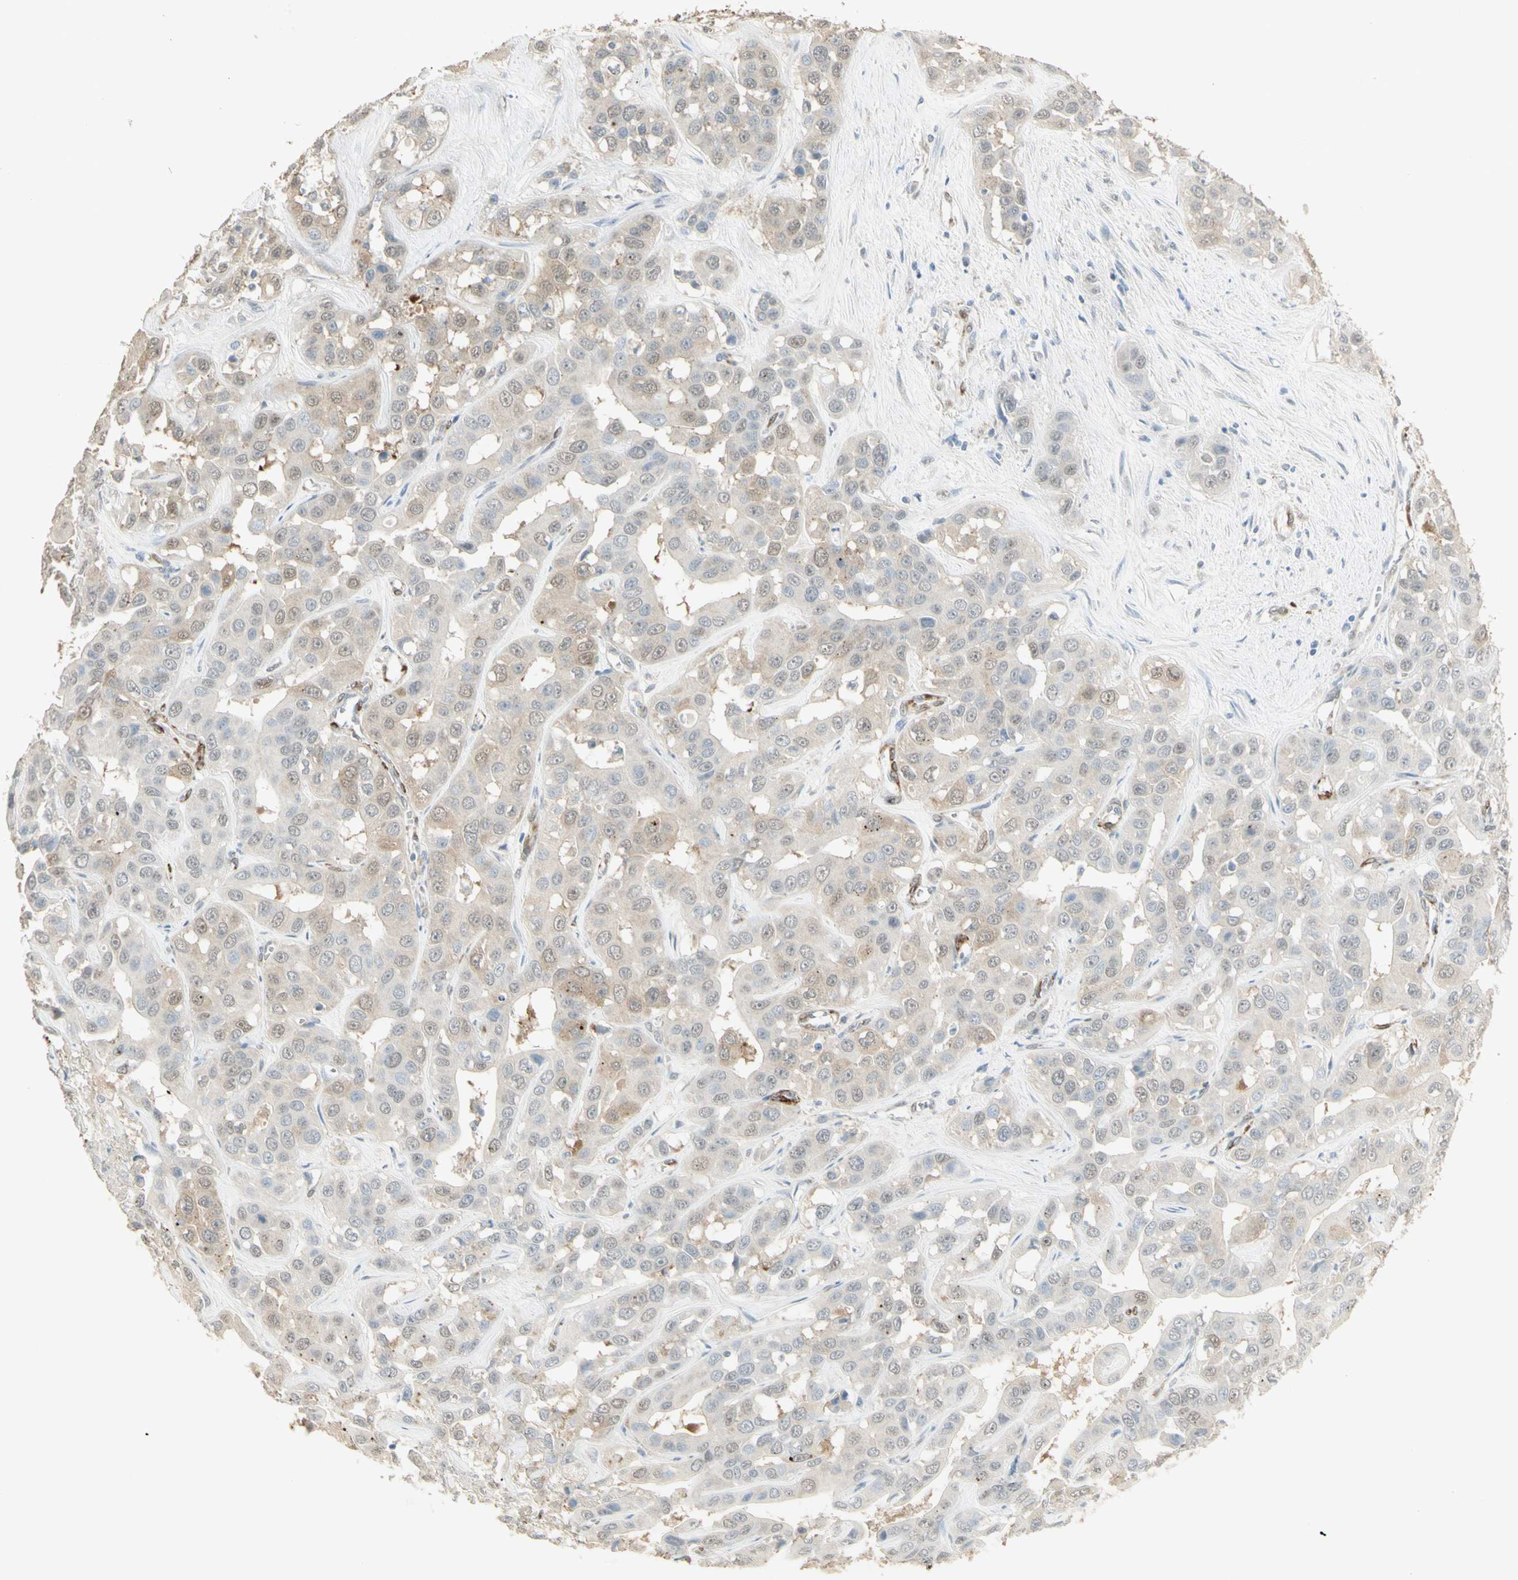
{"staining": {"intensity": "negative", "quantity": "none", "location": "none"}, "tissue": "liver cancer", "cell_type": "Tumor cells", "image_type": "cancer", "snomed": [{"axis": "morphology", "description": "Cholangiocarcinoma"}, {"axis": "topography", "description": "Liver"}], "caption": "Tumor cells show no significant staining in cholangiocarcinoma (liver). The staining was performed using DAB (3,3'-diaminobenzidine) to visualize the protein expression in brown, while the nuclei were stained in blue with hematoxylin (Magnification: 20x).", "gene": "MUC3A", "patient": {"sex": "female", "age": 52}}